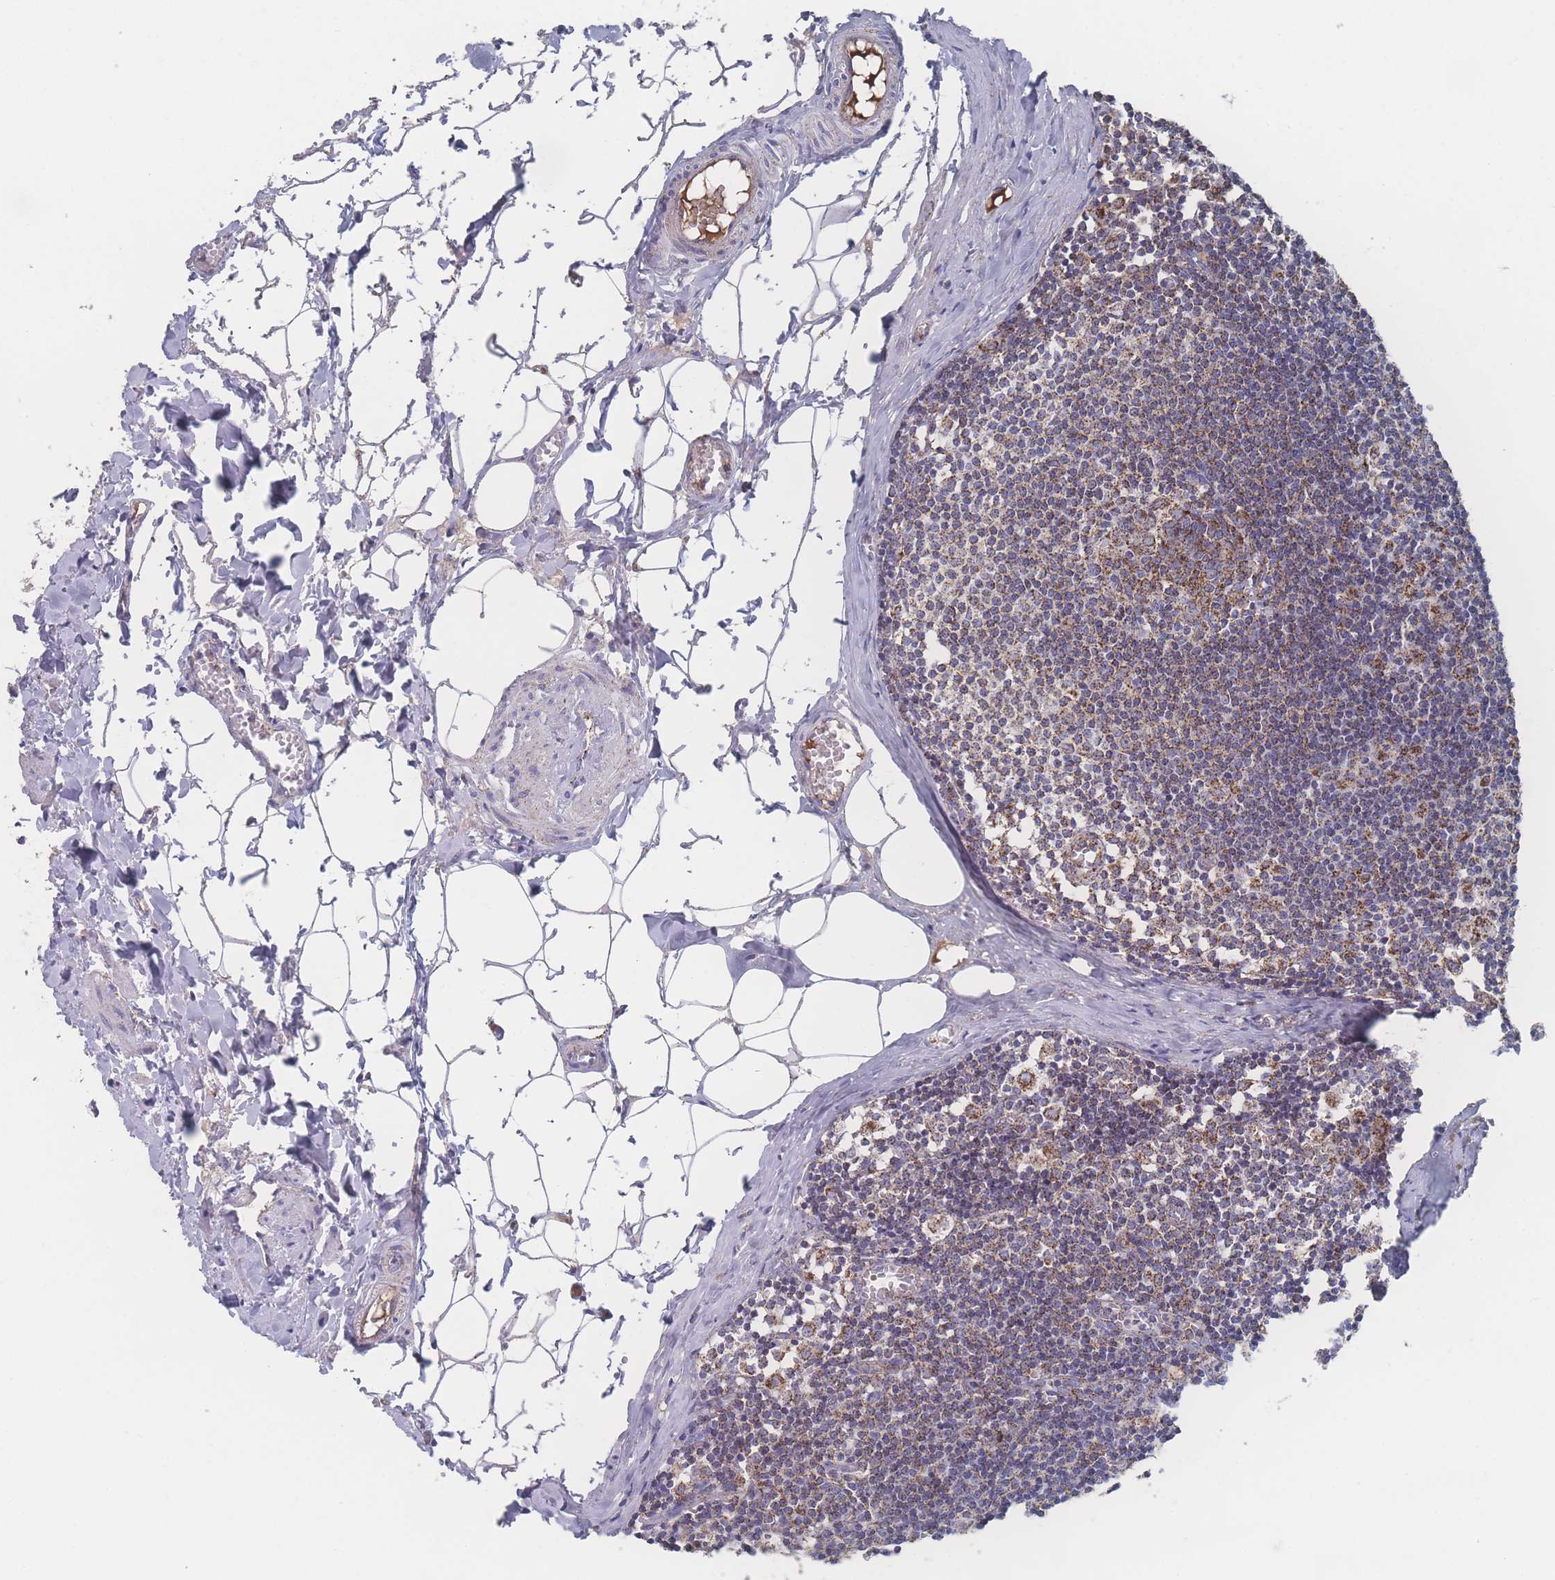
{"staining": {"intensity": "strong", "quantity": "25%-75%", "location": "cytoplasmic/membranous"}, "tissue": "lymph node", "cell_type": "Germinal center cells", "image_type": "normal", "snomed": [{"axis": "morphology", "description": "Normal tissue, NOS"}, {"axis": "topography", "description": "Lymph node"}], "caption": "This micrograph shows unremarkable lymph node stained with immunohistochemistry to label a protein in brown. The cytoplasmic/membranous of germinal center cells show strong positivity for the protein. Nuclei are counter-stained blue.", "gene": "PEX14", "patient": {"sex": "female", "age": 42}}